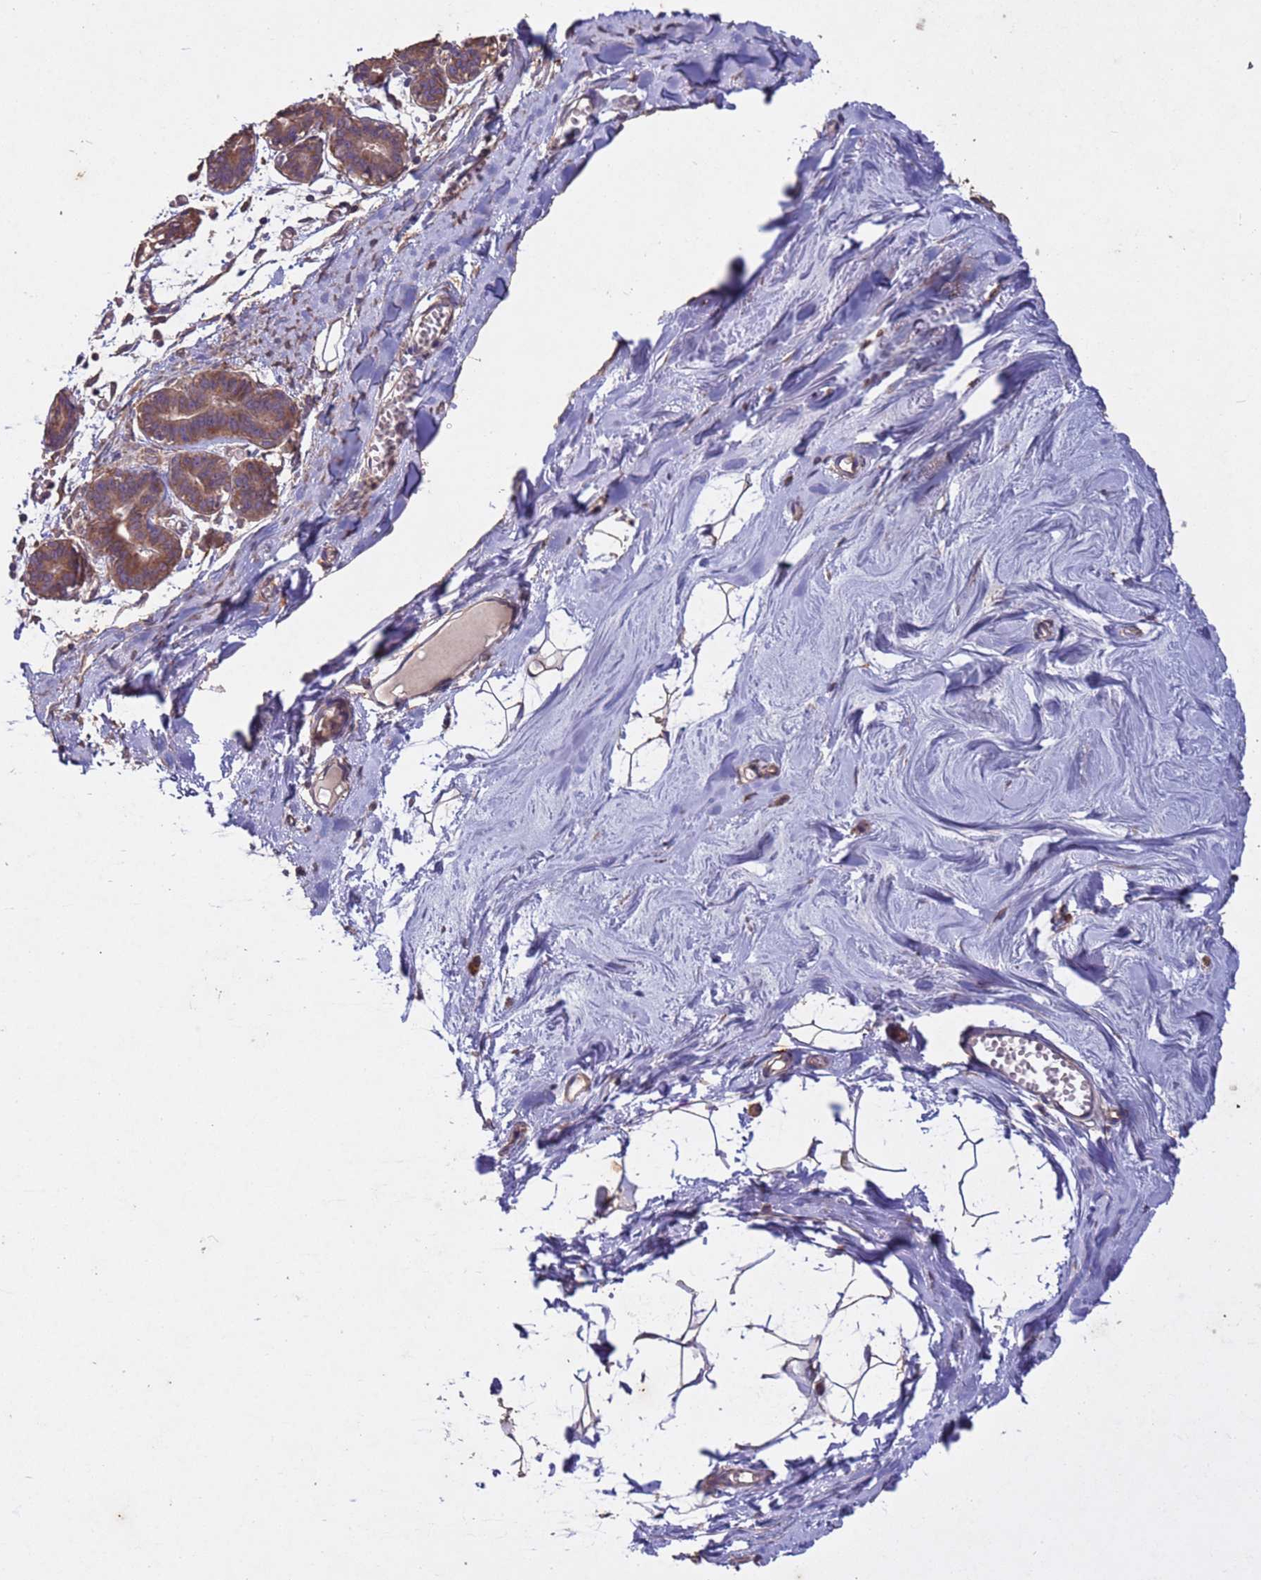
{"staining": {"intensity": "negative", "quantity": "none", "location": "none"}, "tissue": "breast", "cell_type": "Adipocytes", "image_type": "normal", "snomed": [{"axis": "morphology", "description": "Normal tissue, NOS"}, {"axis": "topography", "description": "Breast"}], "caption": "Immunohistochemistry histopathology image of benign breast: breast stained with DAB demonstrates no significant protein expression in adipocytes.", "gene": "MTX3", "patient": {"sex": "female", "age": 27}}